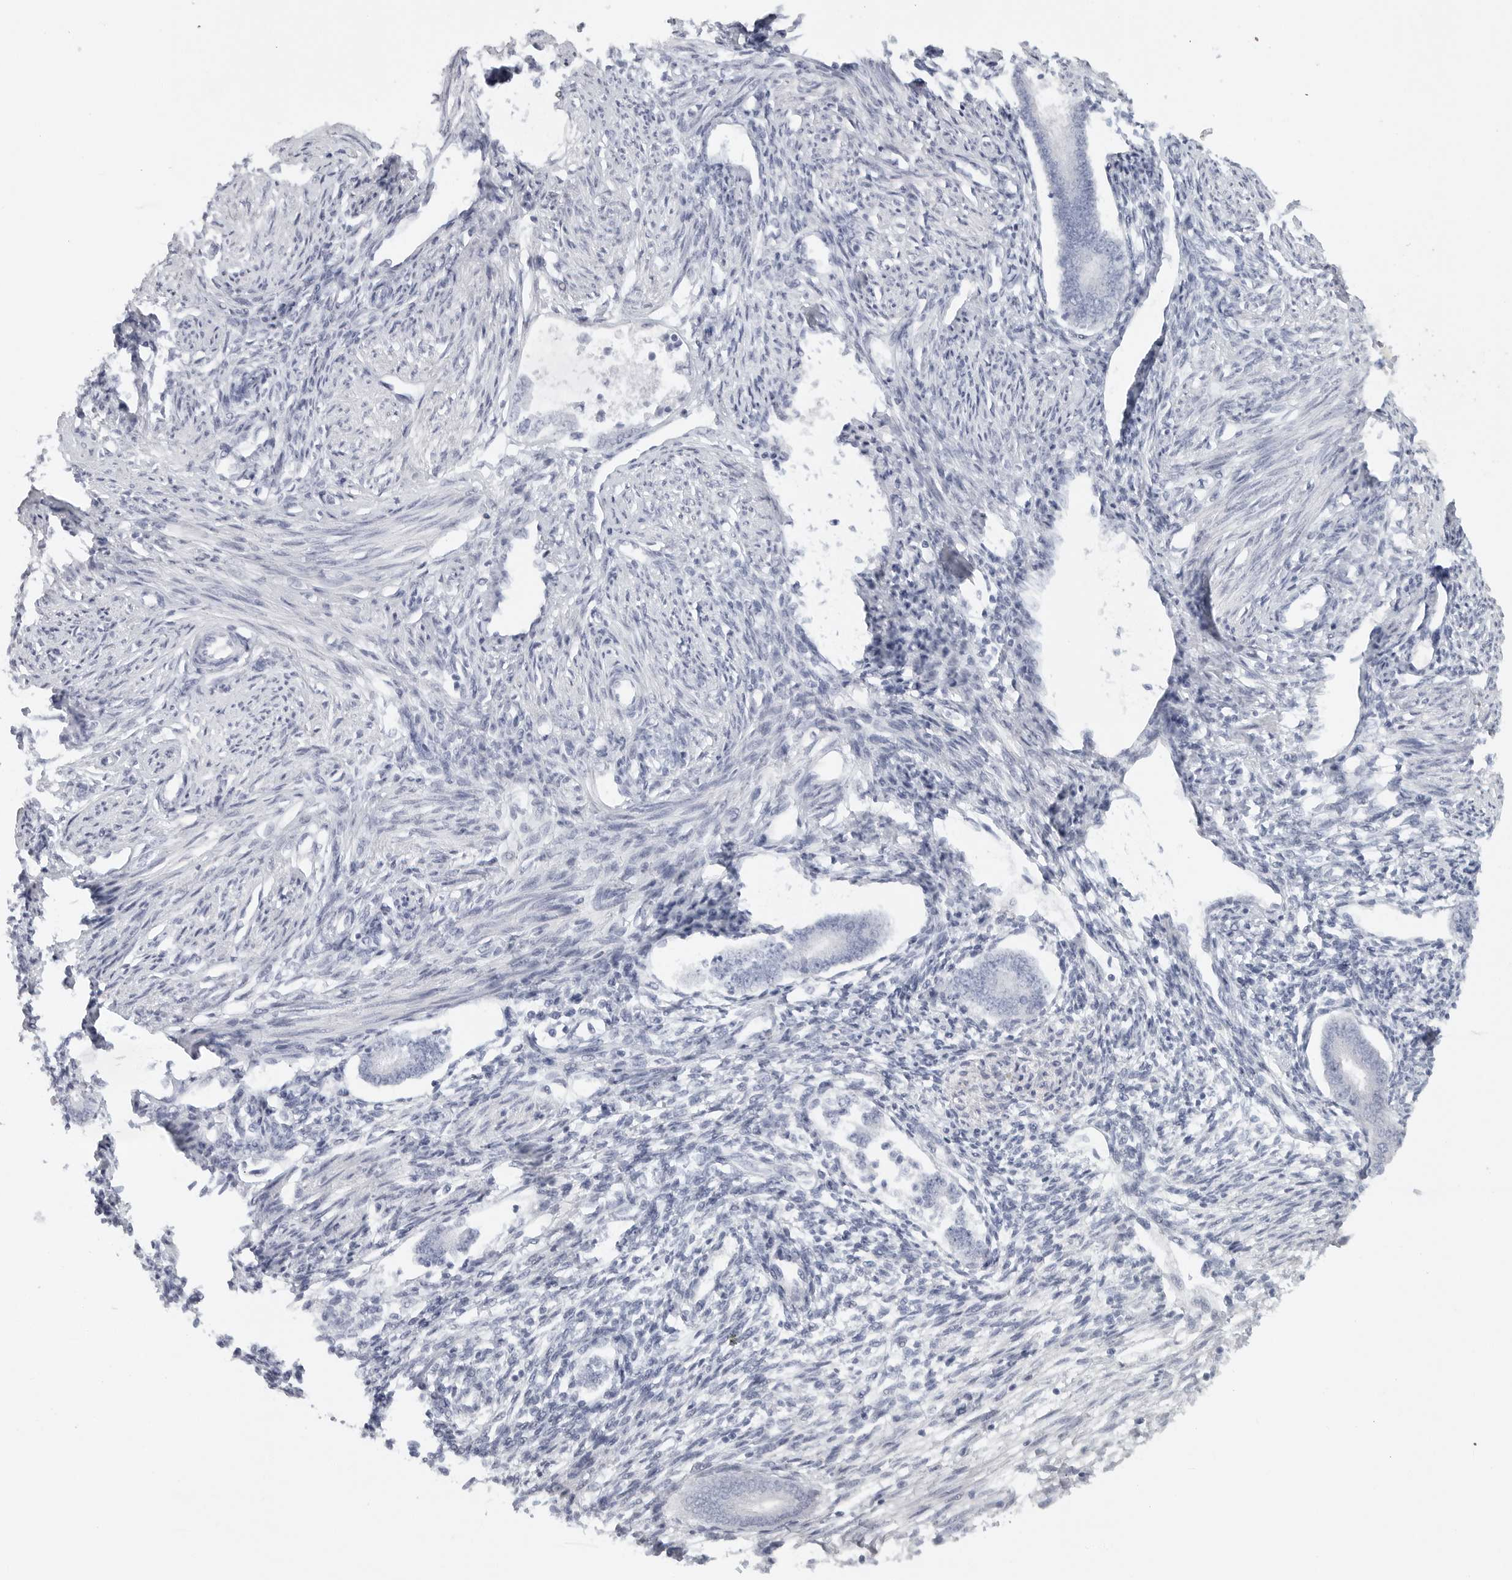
{"staining": {"intensity": "negative", "quantity": "none", "location": "none"}, "tissue": "endometrium", "cell_type": "Cells in endometrial stroma", "image_type": "normal", "snomed": [{"axis": "morphology", "description": "Normal tissue, NOS"}, {"axis": "topography", "description": "Endometrium"}], "caption": "IHC histopathology image of unremarkable endometrium stained for a protein (brown), which exhibits no positivity in cells in endometrial stroma.", "gene": "TNR", "patient": {"sex": "female", "age": 56}}